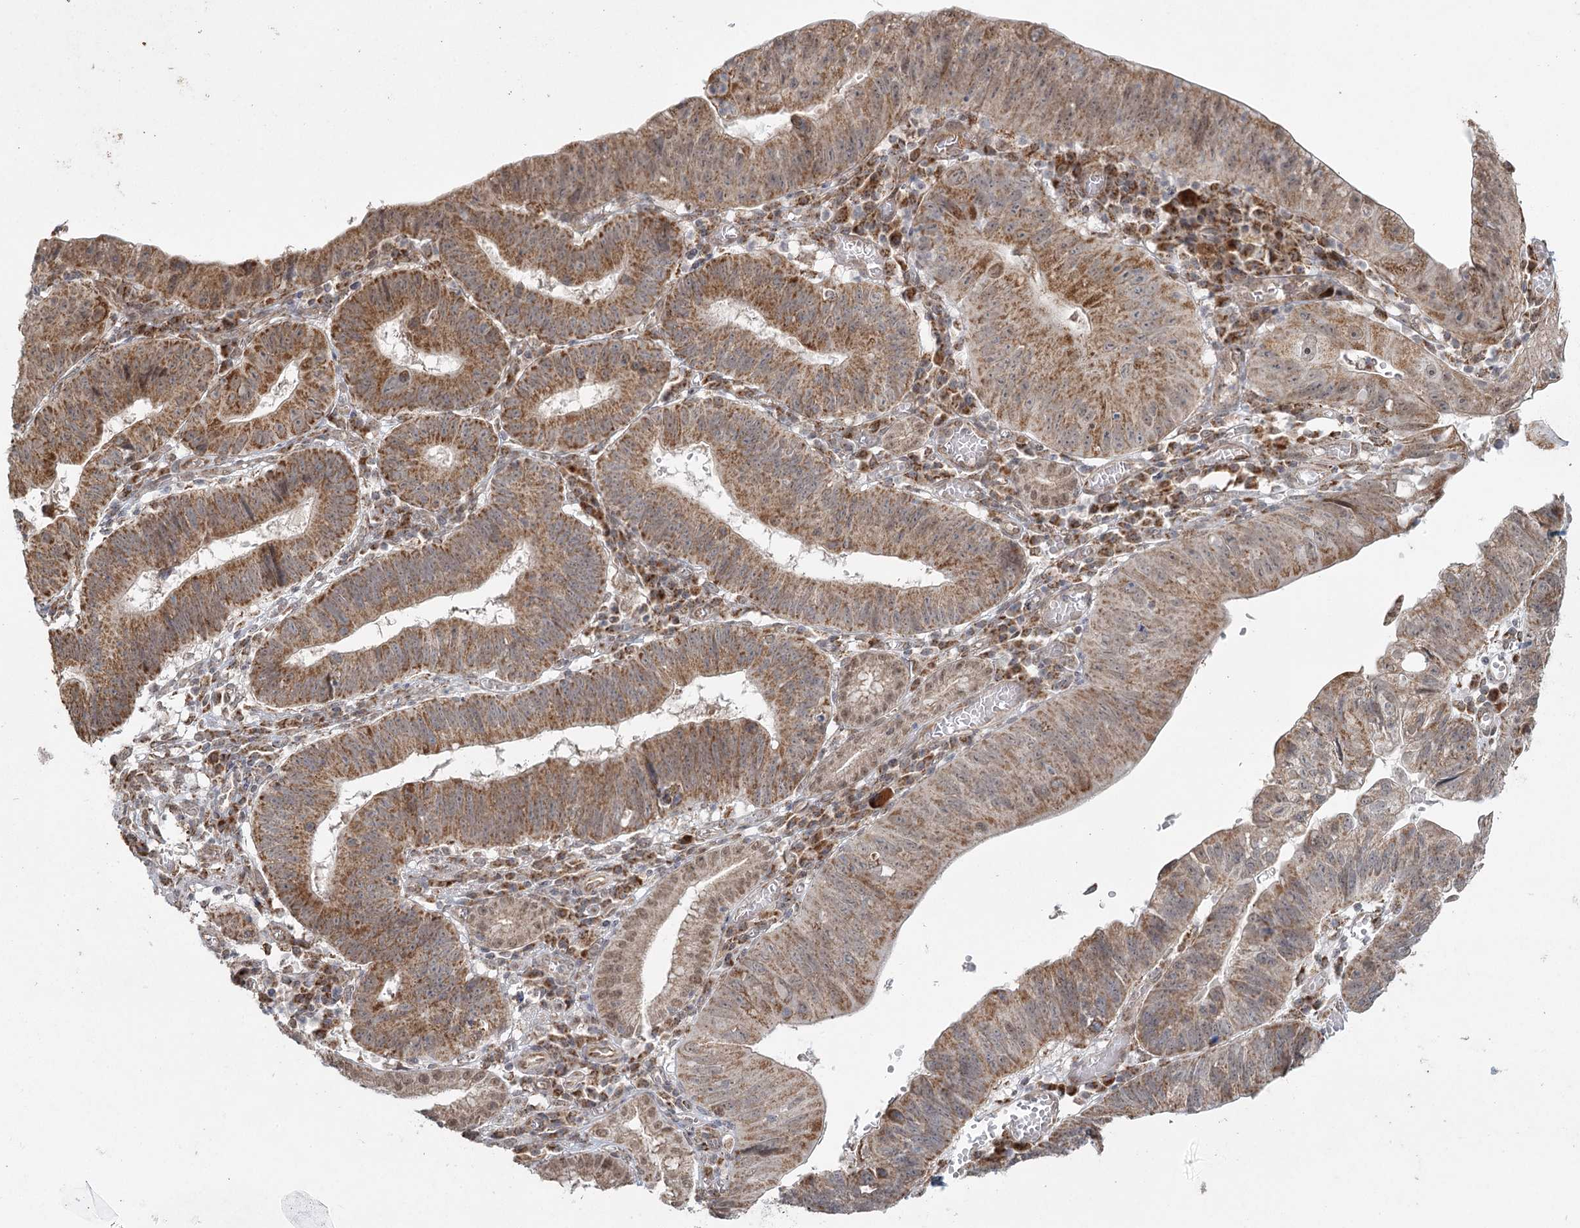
{"staining": {"intensity": "moderate", "quantity": ">75%", "location": "cytoplasmic/membranous"}, "tissue": "stomach cancer", "cell_type": "Tumor cells", "image_type": "cancer", "snomed": [{"axis": "morphology", "description": "Adenocarcinoma, NOS"}, {"axis": "topography", "description": "Stomach"}], "caption": "A high-resolution histopathology image shows immunohistochemistry staining of stomach cancer (adenocarcinoma), which shows moderate cytoplasmic/membranous positivity in about >75% of tumor cells.", "gene": "LACTB", "patient": {"sex": "male", "age": 59}}